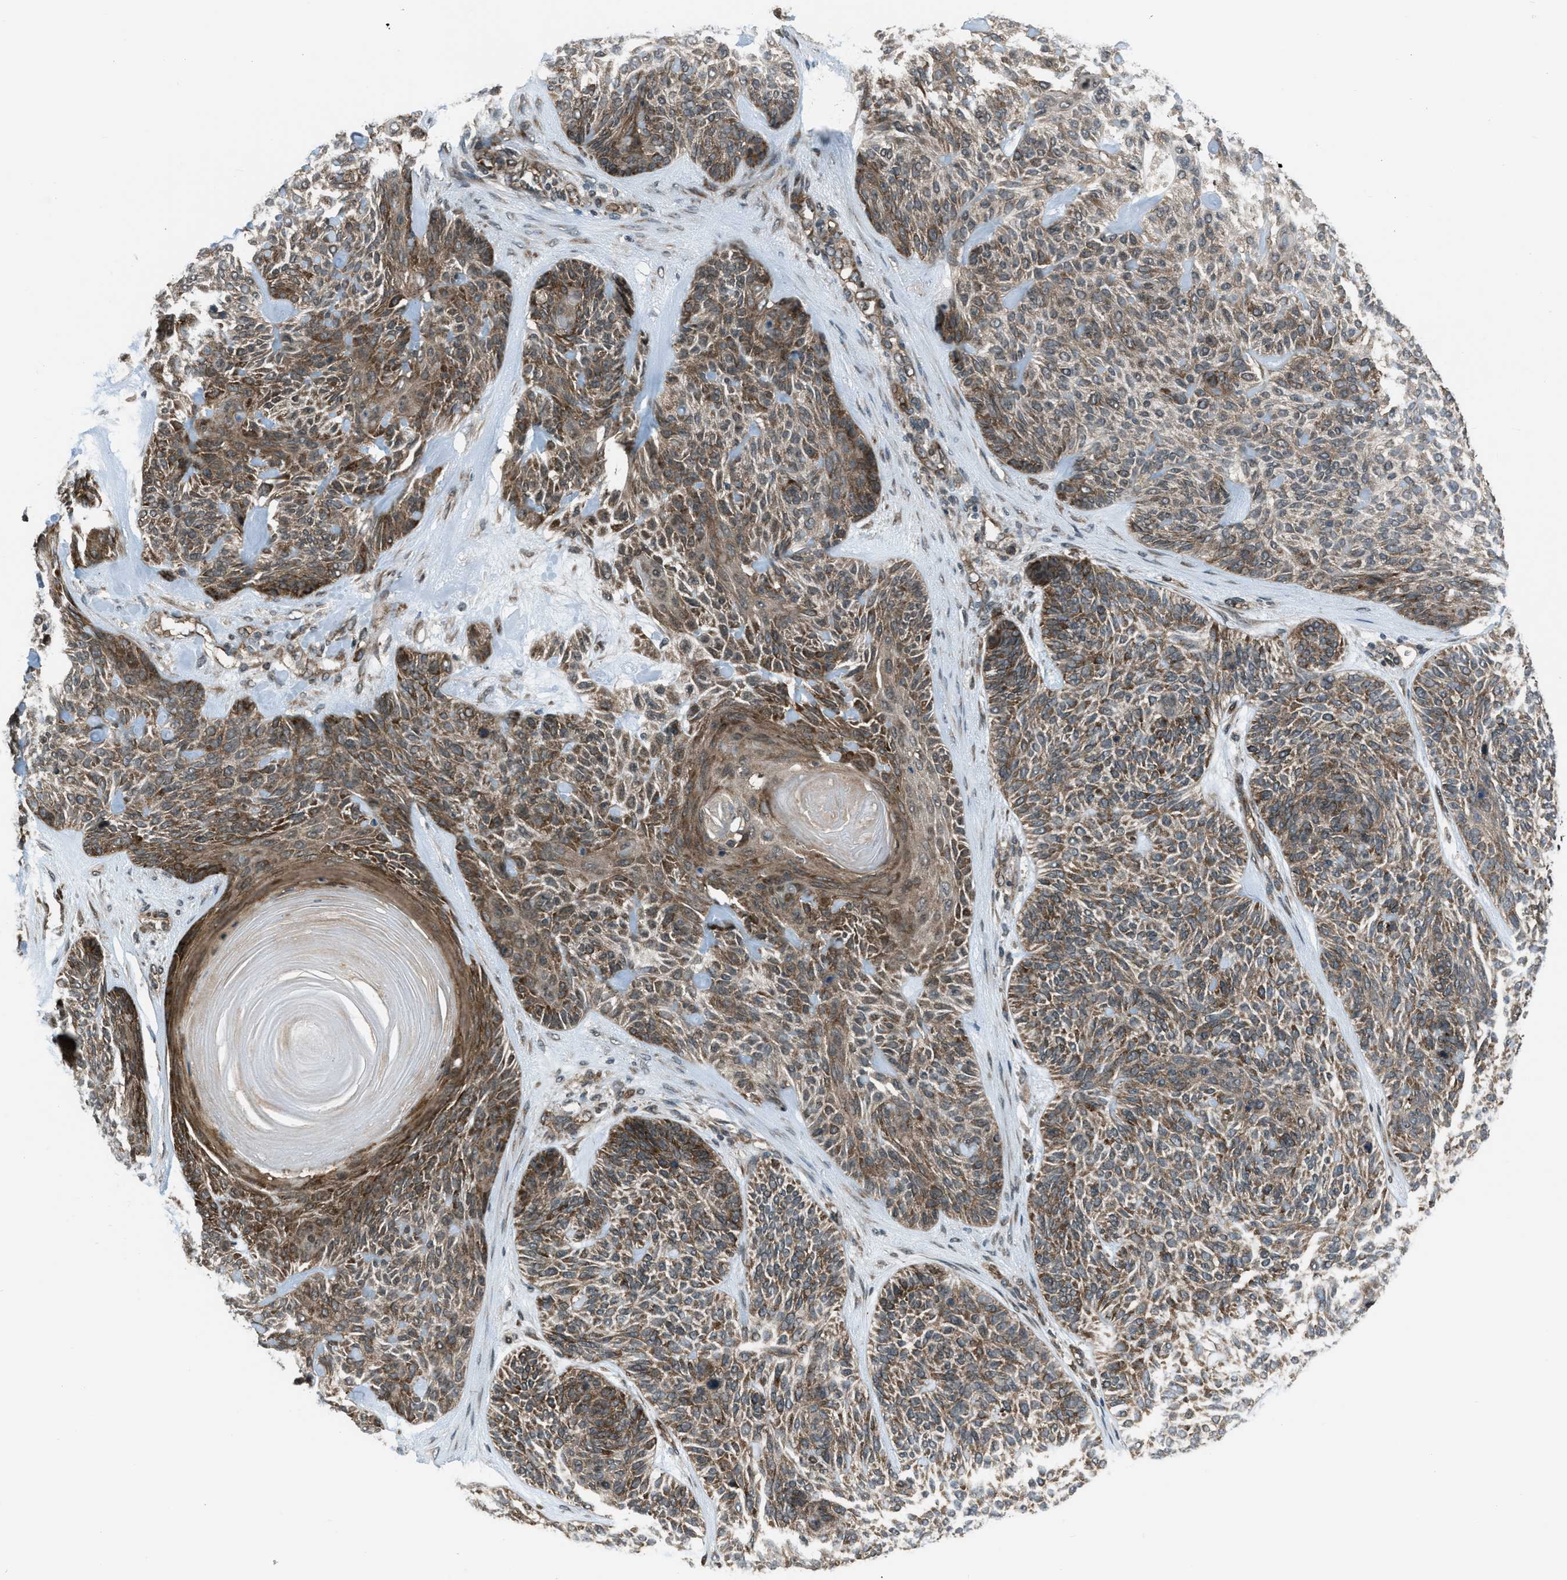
{"staining": {"intensity": "moderate", "quantity": ">75%", "location": "cytoplasmic/membranous"}, "tissue": "skin cancer", "cell_type": "Tumor cells", "image_type": "cancer", "snomed": [{"axis": "morphology", "description": "Basal cell carcinoma"}, {"axis": "topography", "description": "Skin"}], "caption": "A histopathology image showing moderate cytoplasmic/membranous positivity in about >75% of tumor cells in skin basal cell carcinoma, as visualized by brown immunohistochemical staining.", "gene": "ASAP2", "patient": {"sex": "male", "age": 55}}